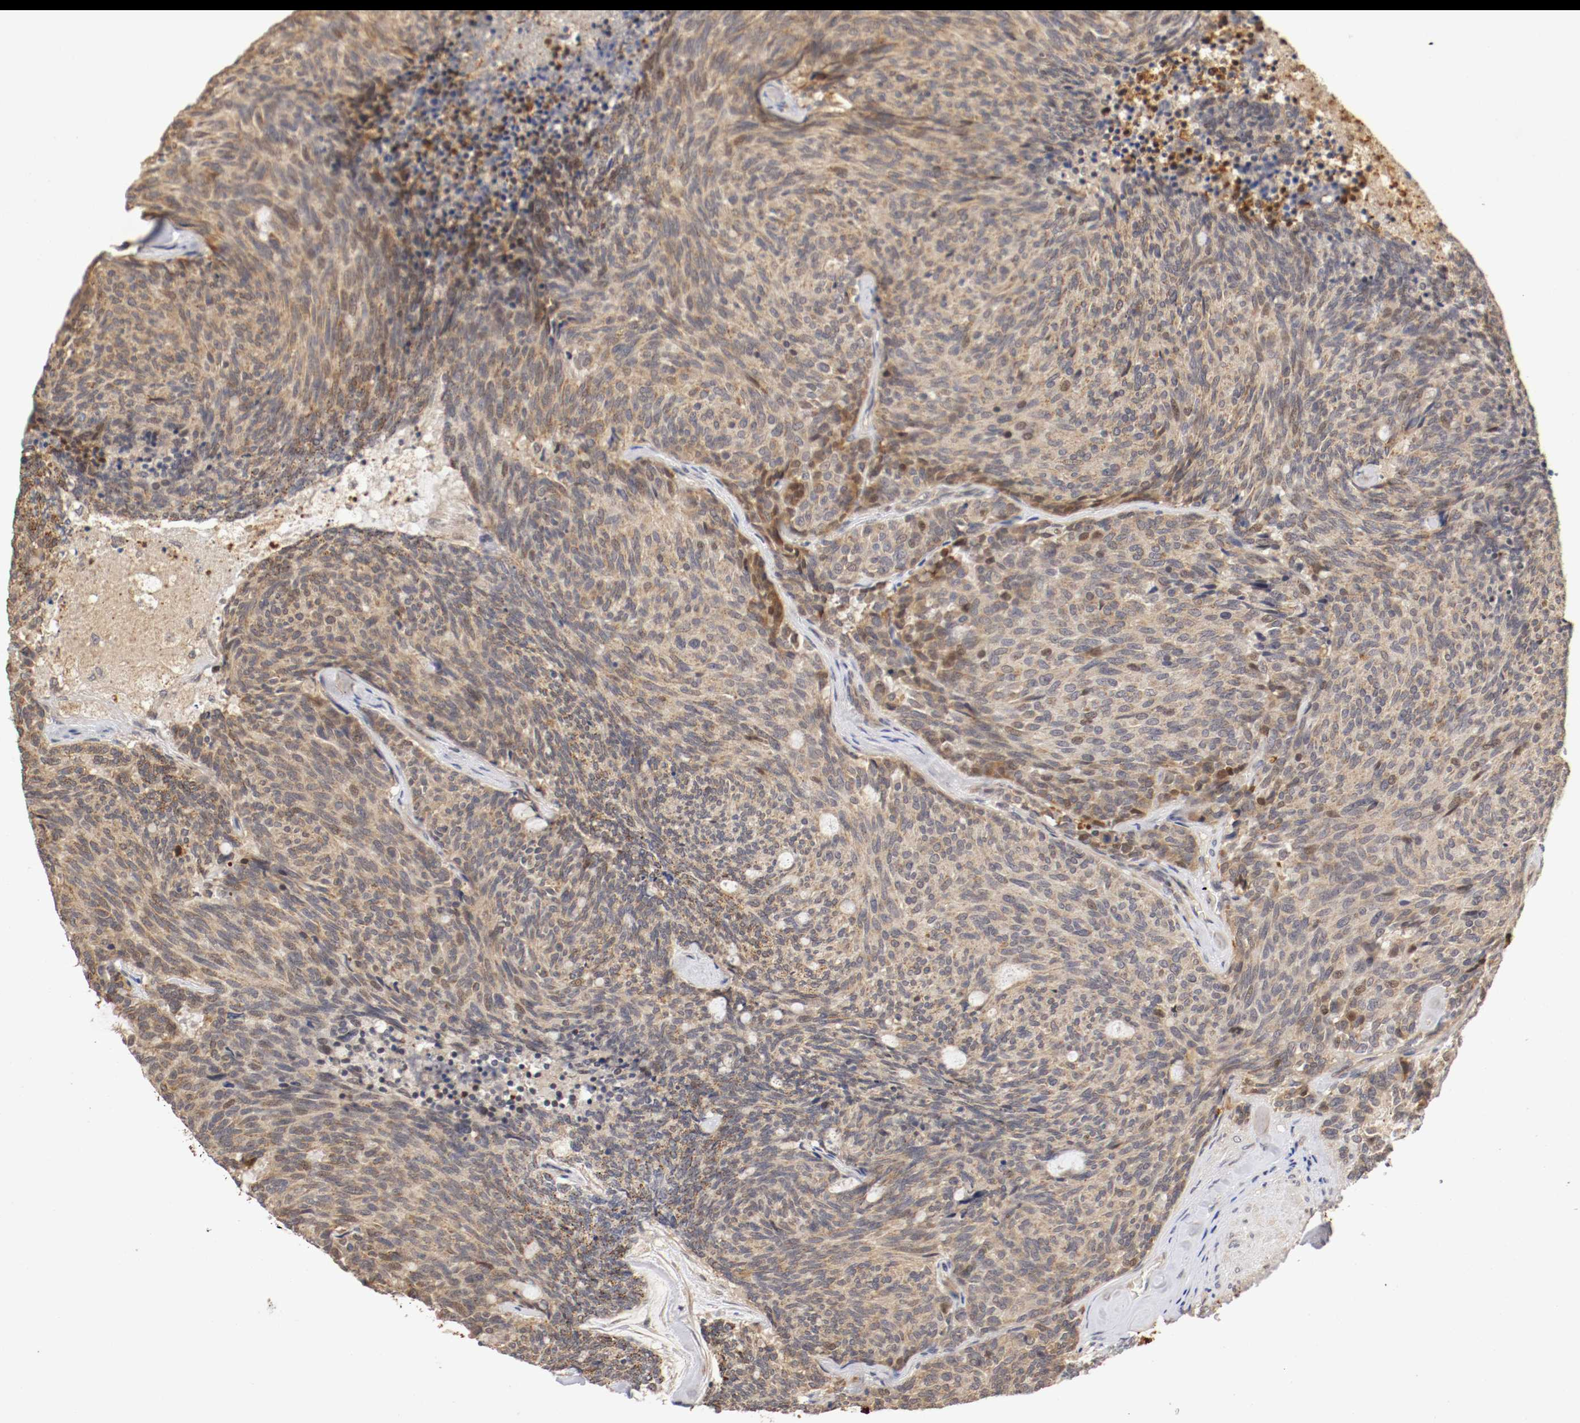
{"staining": {"intensity": "weak", "quantity": ">75%", "location": "cytoplasmic/membranous"}, "tissue": "carcinoid", "cell_type": "Tumor cells", "image_type": "cancer", "snomed": [{"axis": "morphology", "description": "Carcinoid, malignant, NOS"}, {"axis": "topography", "description": "Pancreas"}], "caption": "Human carcinoid (malignant) stained for a protein (brown) shows weak cytoplasmic/membranous positive expression in approximately >75% of tumor cells.", "gene": "TNFRSF1B", "patient": {"sex": "female", "age": 54}}